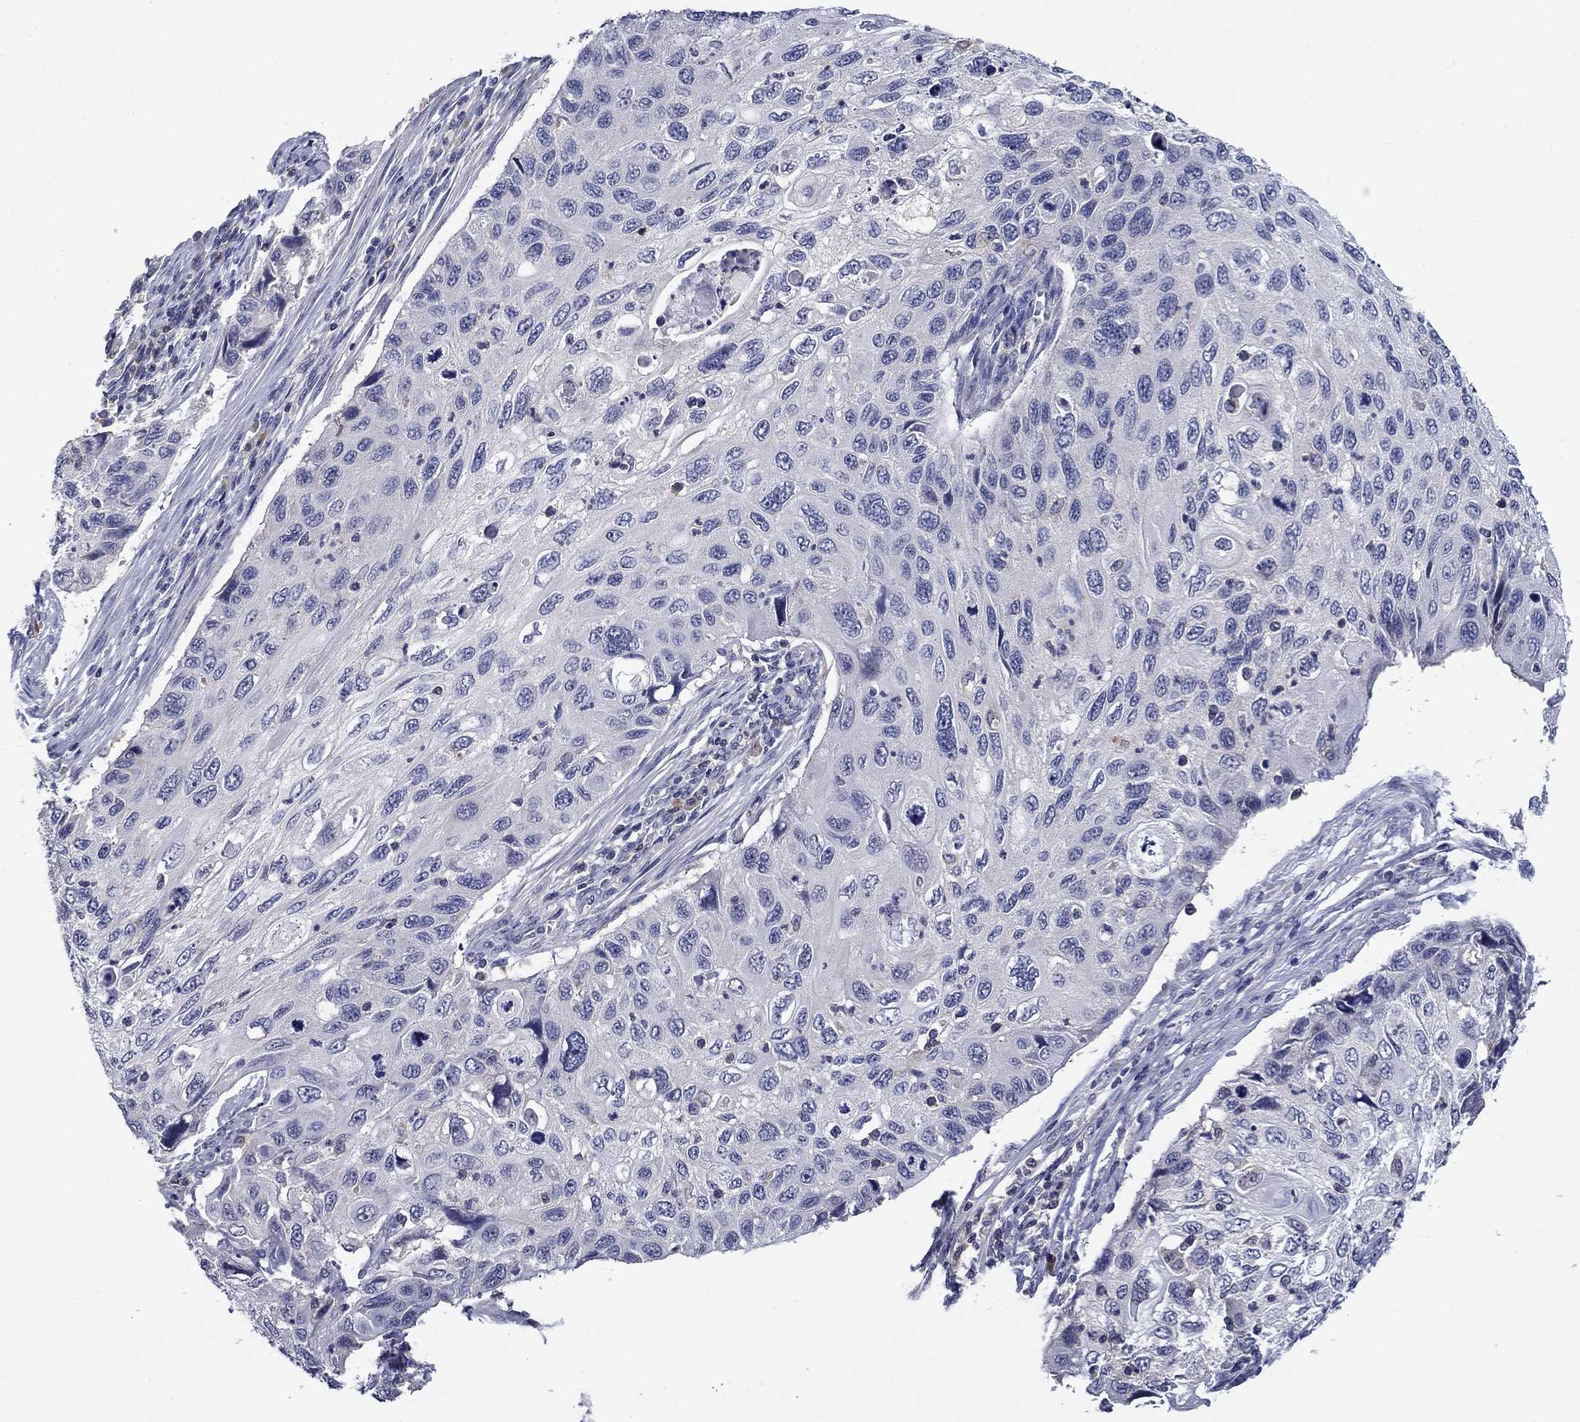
{"staining": {"intensity": "negative", "quantity": "none", "location": "none"}, "tissue": "cervical cancer", "cell_type": "Tumor cells", "image_type": "cancer", "snomed": [{"axis": "morphology", "description": "Squamous cell carcinoma, NOS"}, {"axis": "topography", "description": "Cervix"}], "caption": "Immunohistochemistry (IHC) of cervical cancer (squamous cell carcinoma) exhibits no expression in tumor cells.", "gene": "POU2F2", "patient": {"sex": "female", "age": 70}}